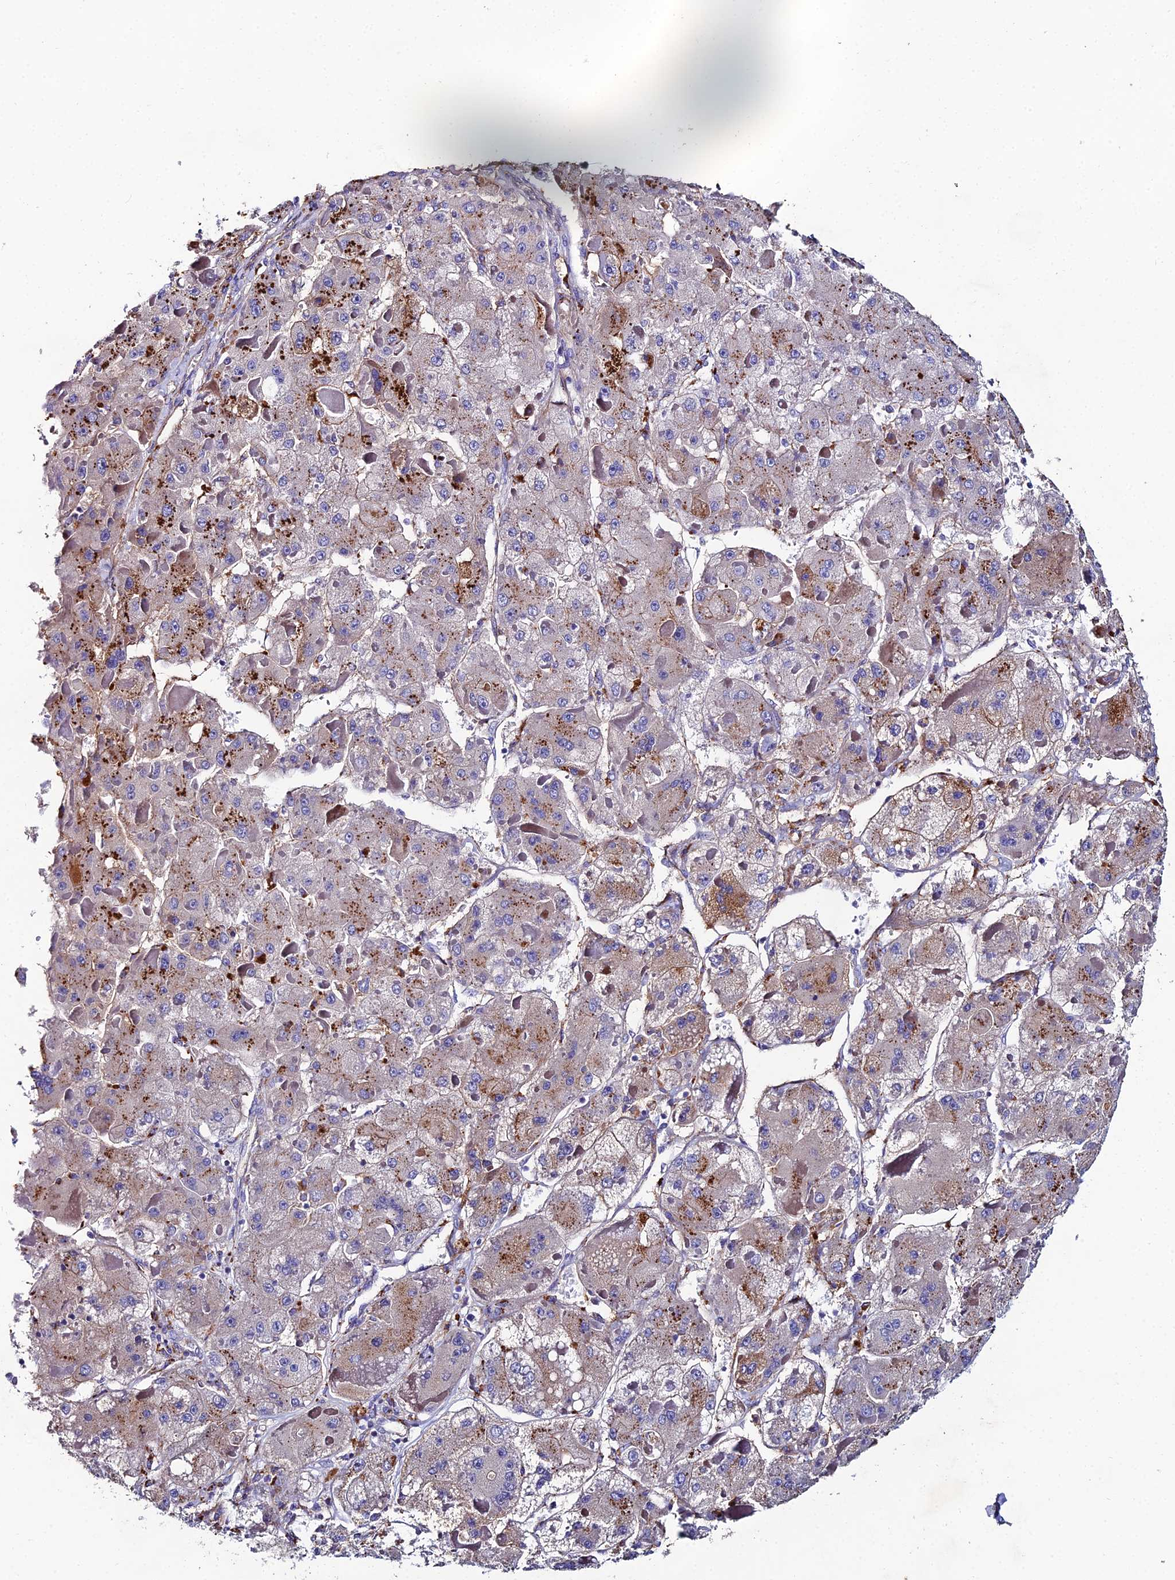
{"staining": {"intensity": "strong", "quantity": "25%-75%", "location": "cytoplasmic/membranous"}, "tissue": "liver cancer", "cell_type": "Tumor cells", "image_type": "cancer", "snomed": [{"axis": "morphology", "description": "Carcinoma, Hepatocellular, NOS"}, {"axis": "topography", "description": "Liver"}], "caption": "Liver cancer stained for a protein (brown) demonstrates strong cytoplasmic/membranous positive positivity in approximately 25%-75% of tumor cells.", "gene": "C6", "patient": {"sex": "female", "age": 73}}